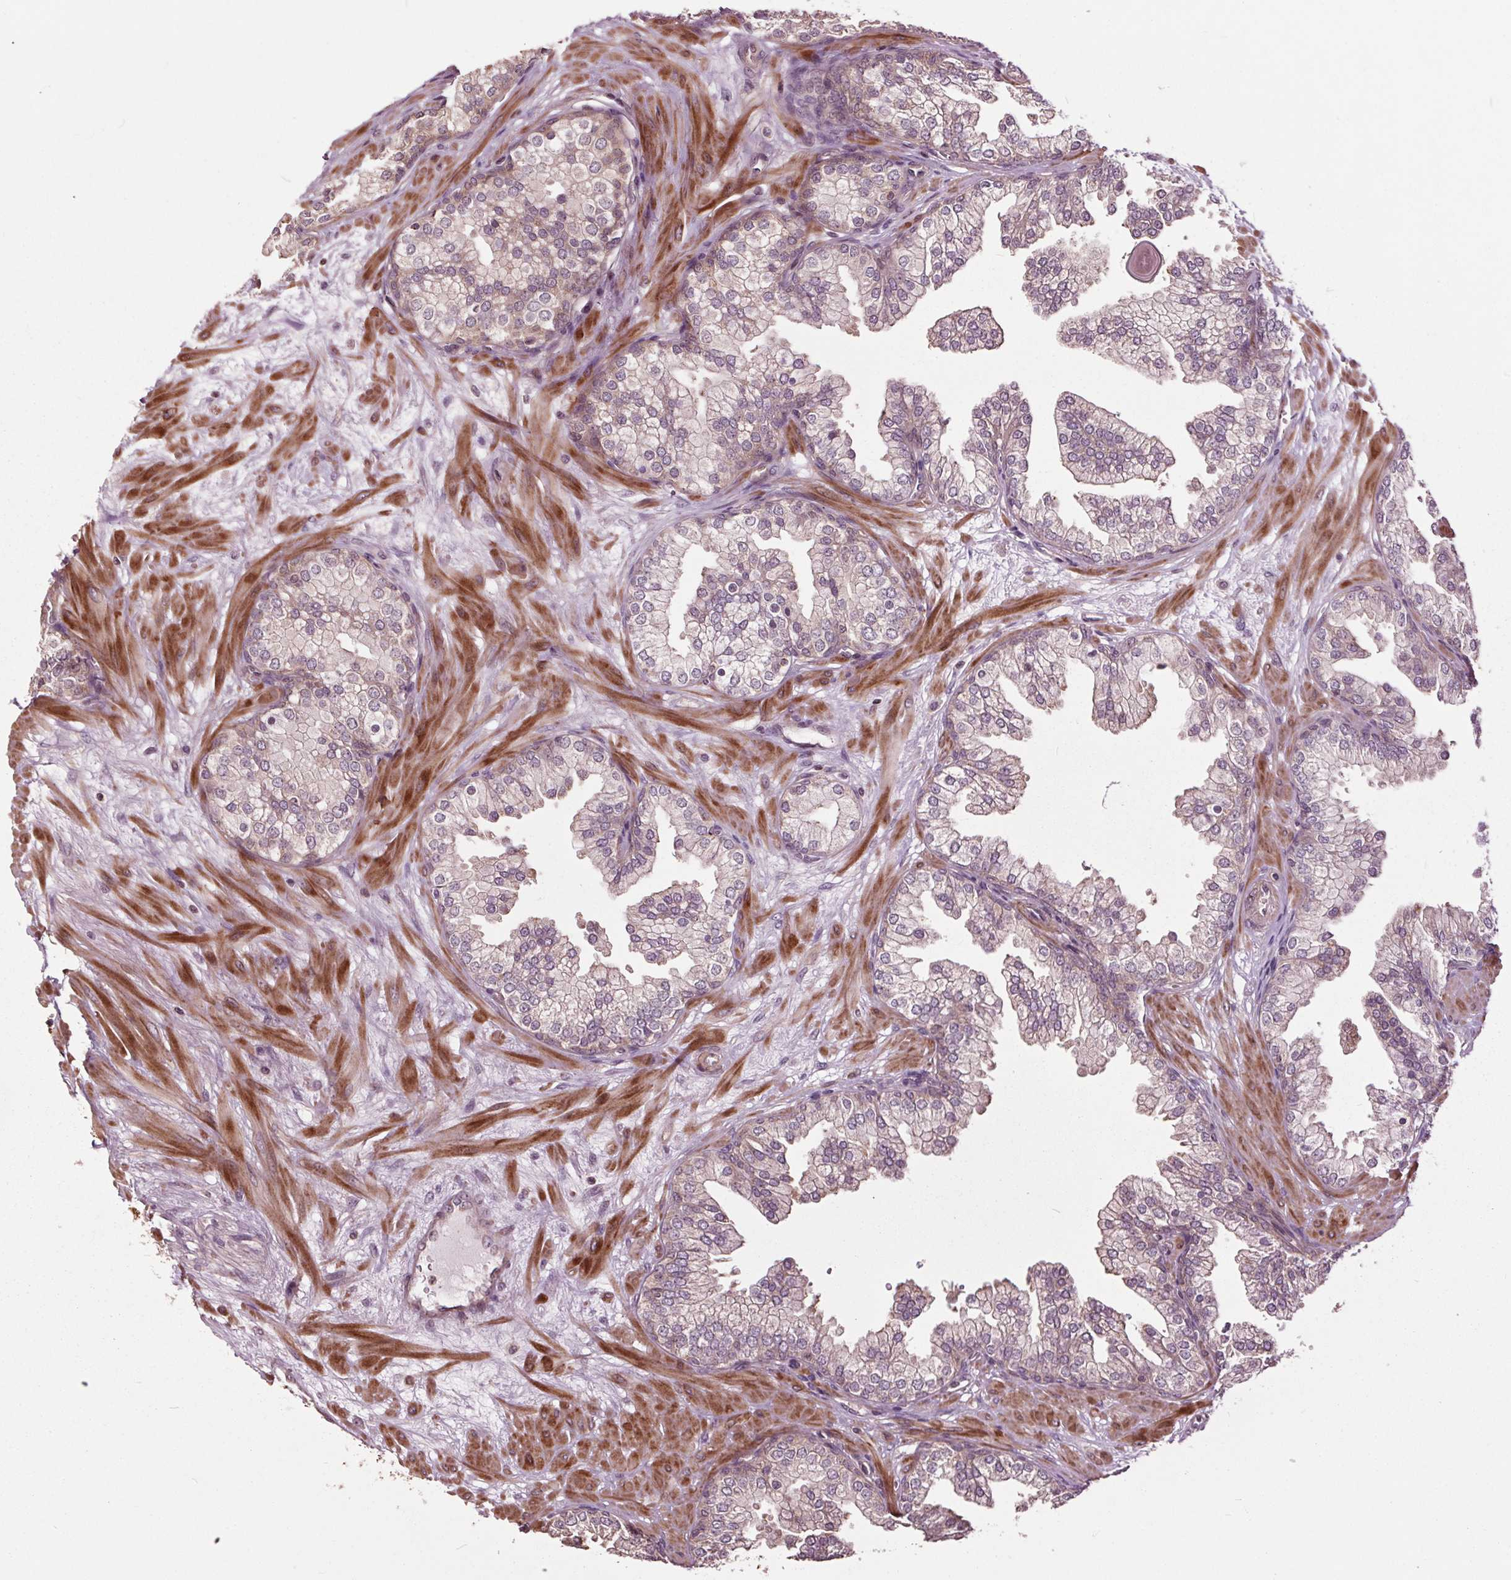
{"staining": {"intensity": "weak", "quantity": "<25%", "location": "cytoplasmic/membranous"}, "tissue": "prostate", "cell_type": "Glandular cells", "image_type": "normal", "snomed": [{"axis": "morphology", "description": "Normal tissue, NOS"}, {"axis": "topography", "description": "Prostate"}, {"axis": "topography", "description": "Peripheral nerve tissue"}], "caption": "This is an immunohistochemistry (IHC) micrograph of unremarkable human prostate. There is no positivity in glandular cells.", "gene": "CEP95", "patient": {"sex": "male", "age": 61}}